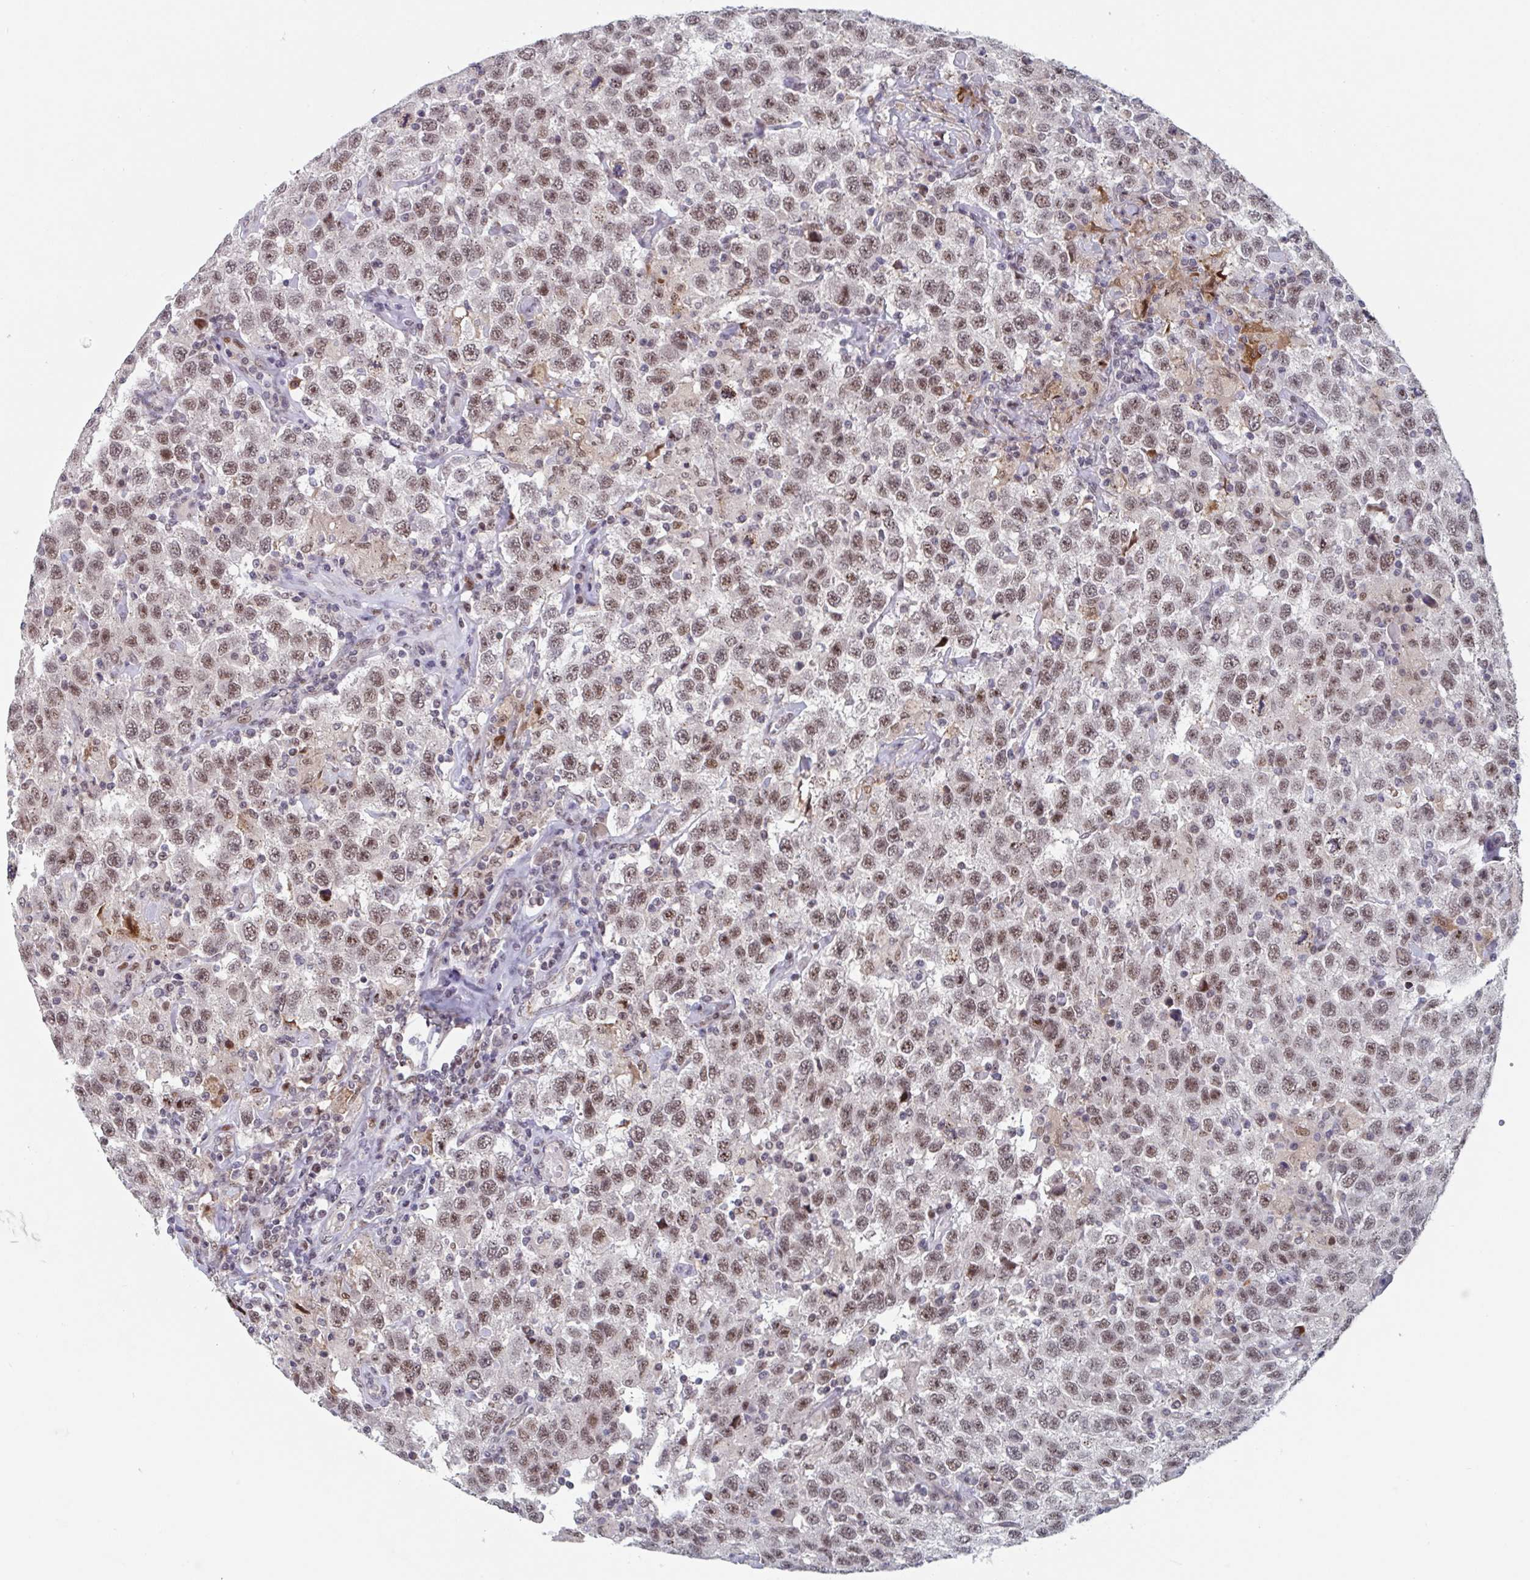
{"staining": {"intensity": "moderate", "quantity": ">75%", "location": "nuclear"}, "tissue": "testis cancer", "cell_type": "Tumor cells", "image_type": "cancer", "snomed": [{"axis": "morphology", "description": "Seminoma, NOS"}, {"axis": "topography", "description": "Testis"}], "caption": "Immunohistochemical staining of testis cancer reveals medium levels of moderate nuclear staining in about >75% of tumor cells.", "gene": "RNF212", "patient": {"sex": "male", "age": 41}}